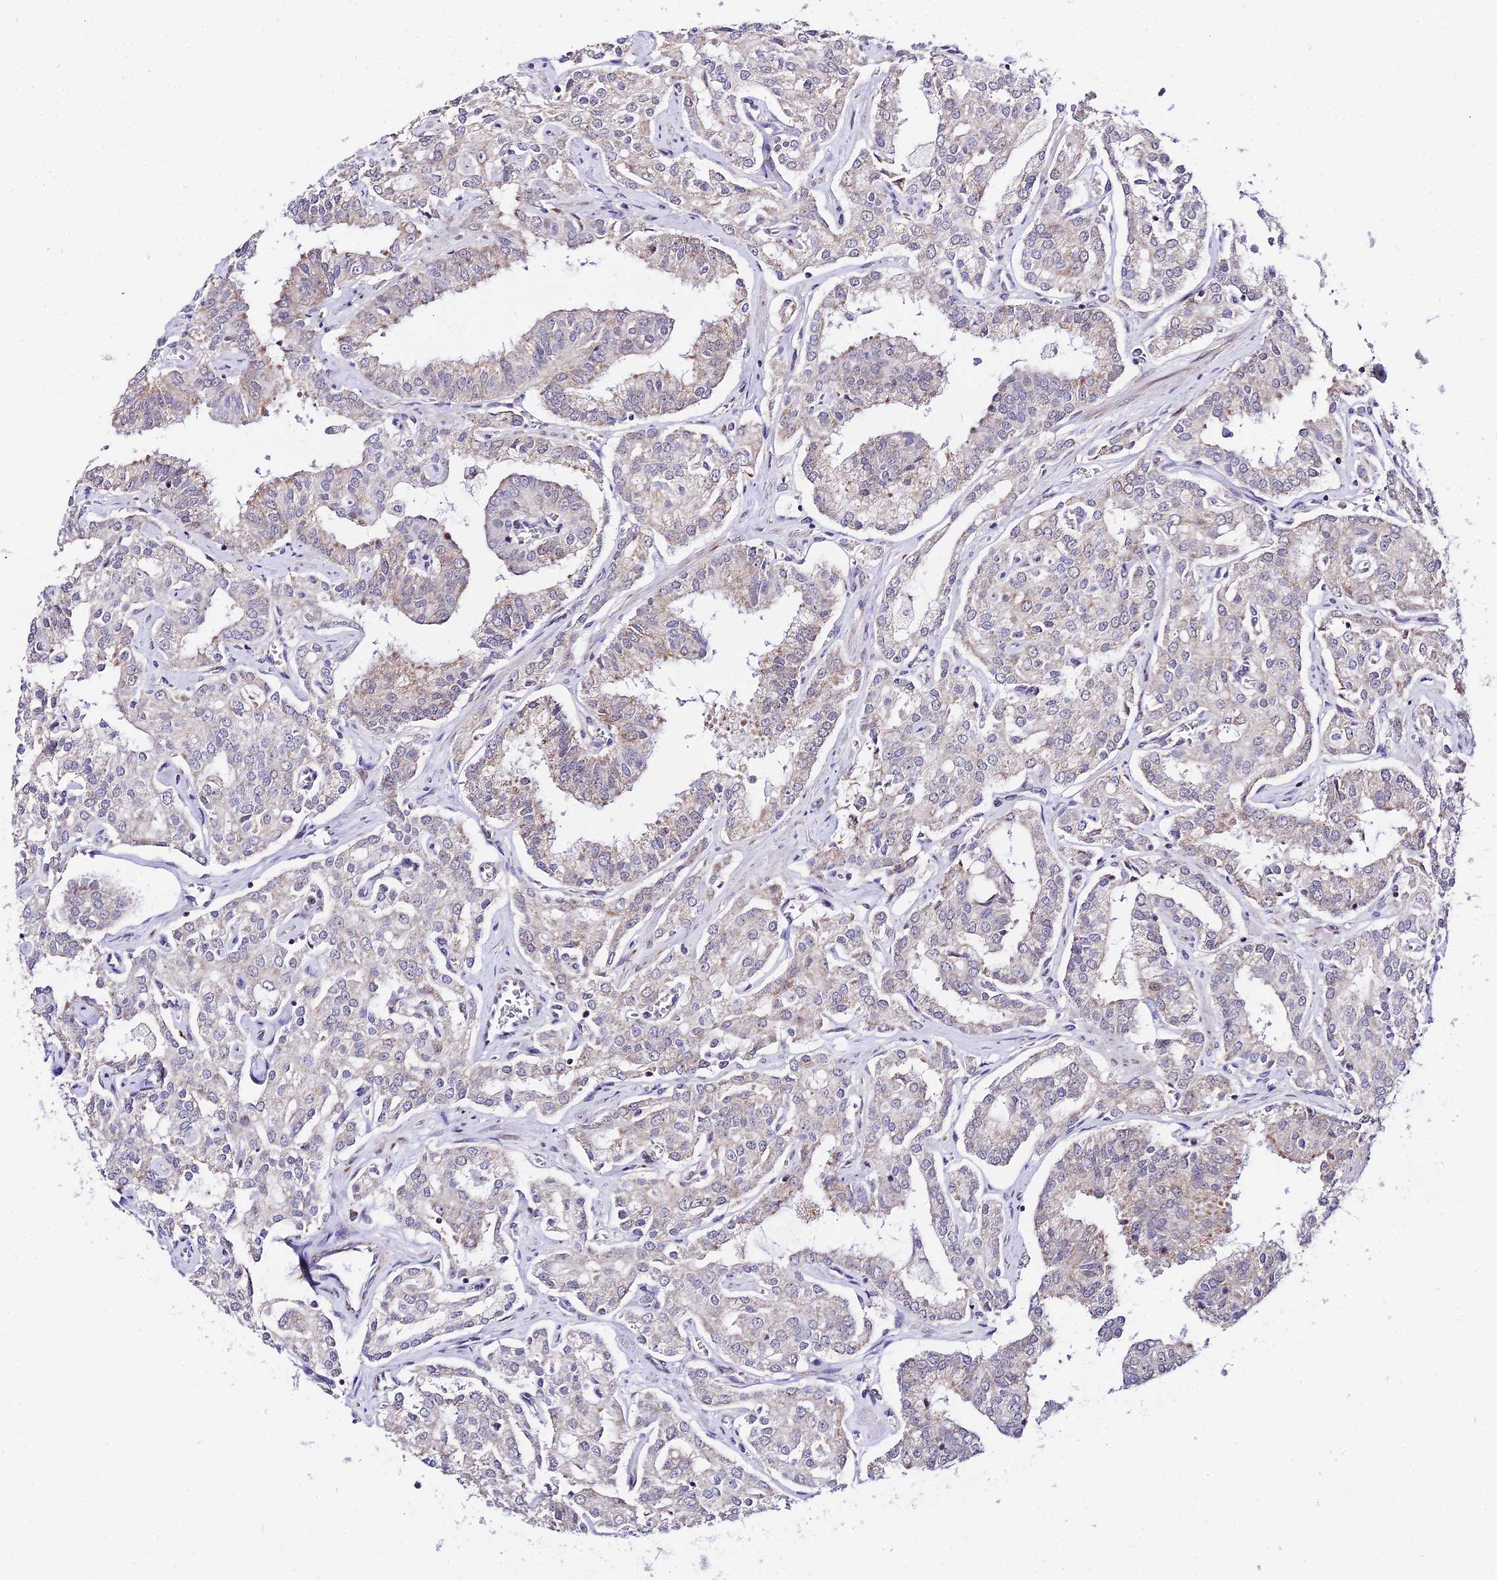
{"staining": {"intensity": "weak", "quantity": "25%-75%", "location": "cytoplasmic/membranous"}, "tissue": "prostate cancer", "cell_type": "Tumor cells", "image_type": "cancer", "snomed": [{"axis": "morphology", "description": "Adenocarcinoma, High grade"}, {"axis": "topography", "description": "Prostate"}], "caption": "Tumor cells show low levels of weak cytoplasmic/membranous expression in approximately 25%-75% of cells in adenocarcinoma (high-grade) (prostate).", "gene": "ATP5PB", "patient": {"sex": "male", "age": 71}}